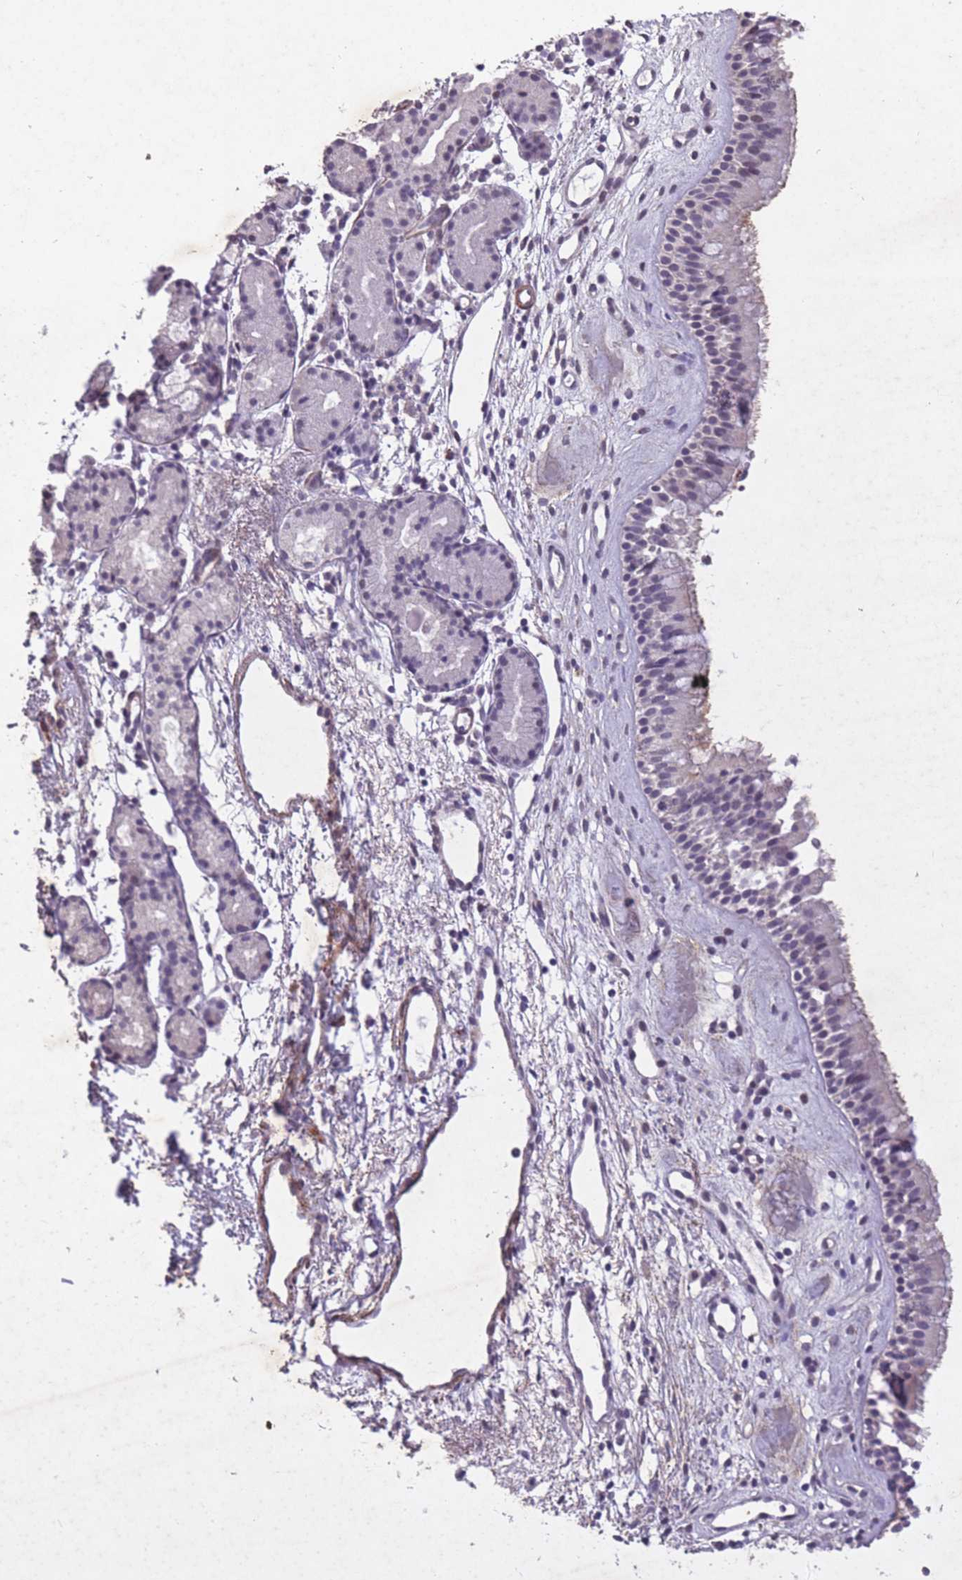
{"staining": {"intensity": "moderate", "quantity": "<25%", "location": "cytoplasmic/membranous,nuclear"}, "tissue": "nasopharynx", "cell_type": "Respiratory epithelial cells", "image_type": "normal", "snomed": [{"axis": "morphology", "description": "Normal tissue, NOS"}, {"axis": "topography", "description": "Nasopharynx"}], "caption": "Protein staining of normal nasopharynx demonstrates moderate cytoplasmic/membranous,nuclear expression in approximately <25% of respiratory epithelial cells.", "gene": "CBX6", "patient": {"sex": "male", "age": 82}}